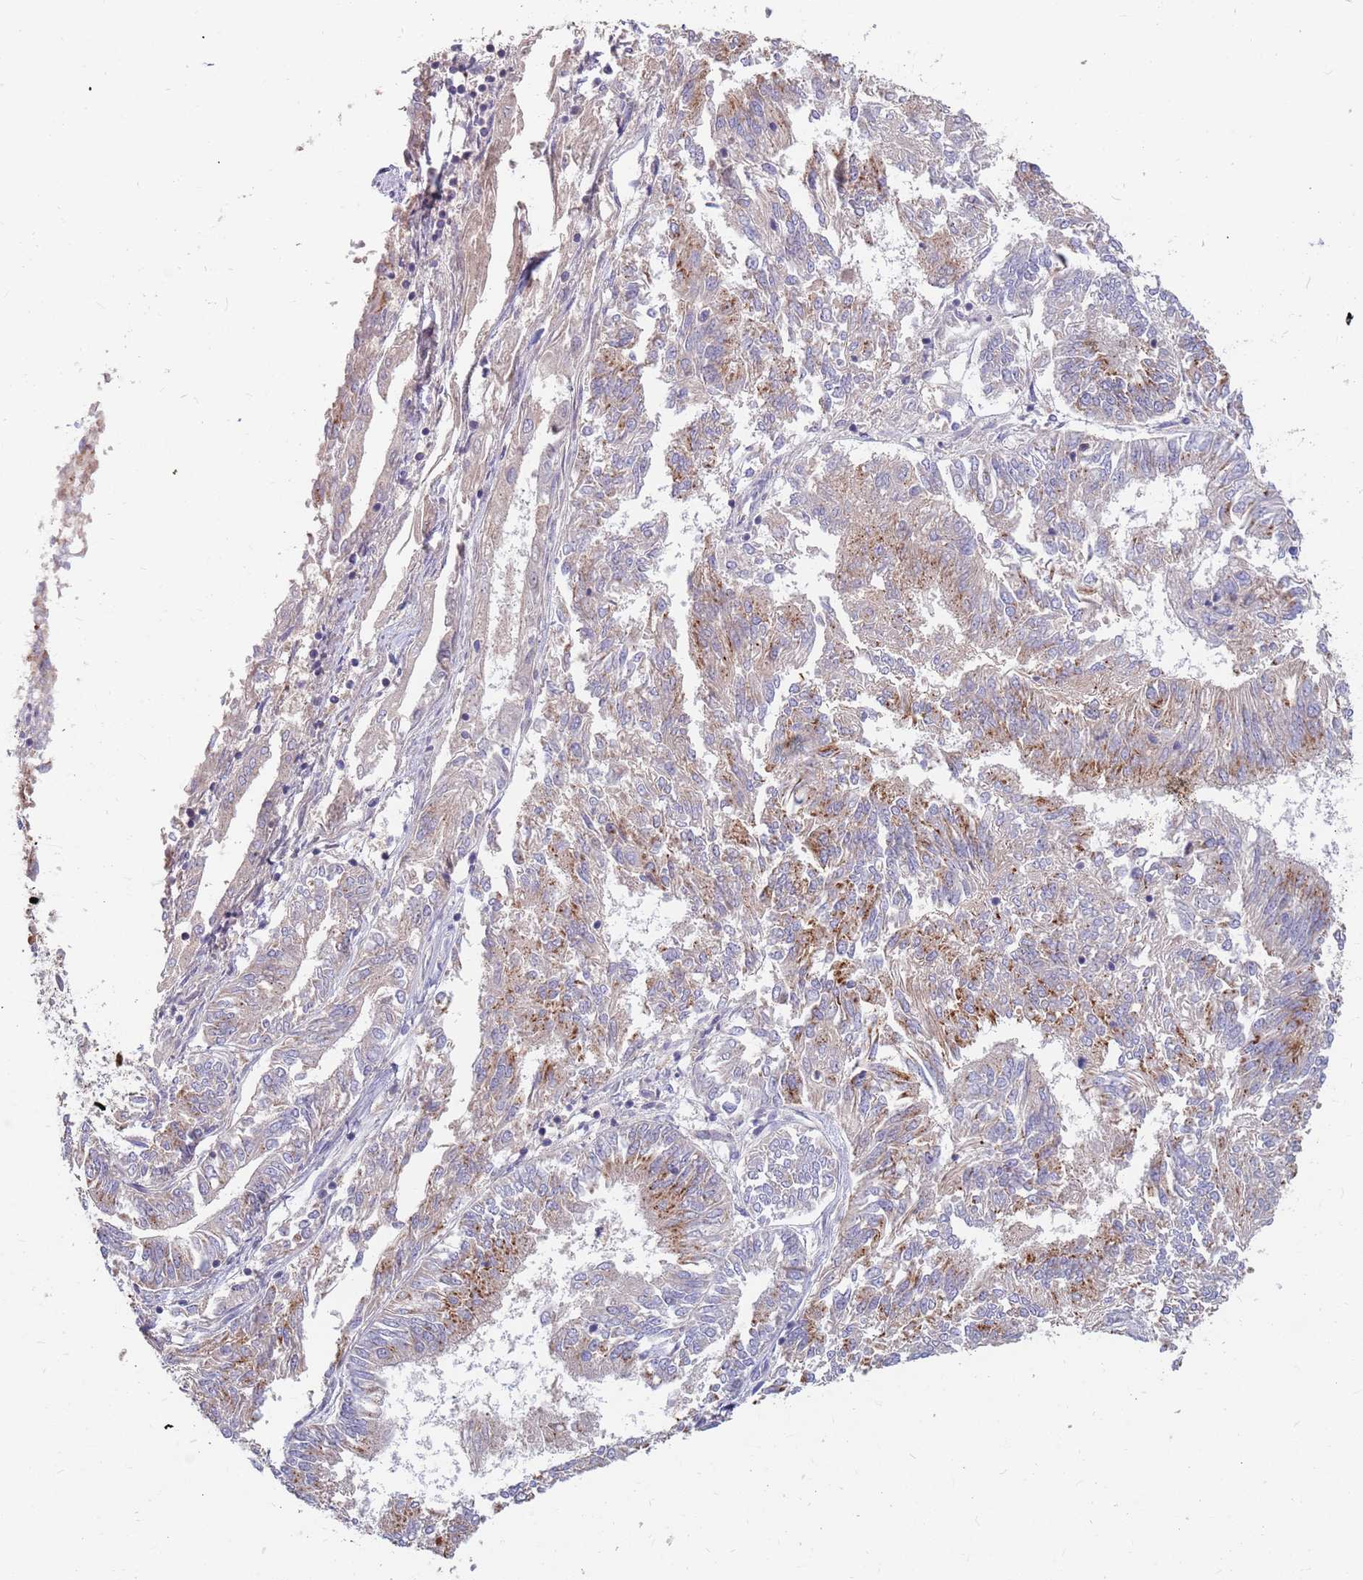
{"staining": {"intensity": "moderate", "quantity": ">75%", "location": "cytoplasmic/membranous"}, "tissue": "endometrial cancer", "cell_type": "Tumor cells", "image_type": "cancer", "snomed": [{"axis": "morphology", "description": "Adenocarcinoma, NOS"}, {"axis": "topography", "description": "Endometrium"}], "caption": "A photomicrograph of adenocarcinoma (endometrial) stained for a protein demonstrates moderate cytoplasmic/membranous brown staining in tumor cells.", "gene": "BORCS5", "patient": {"sex": "female", "age": 58}}